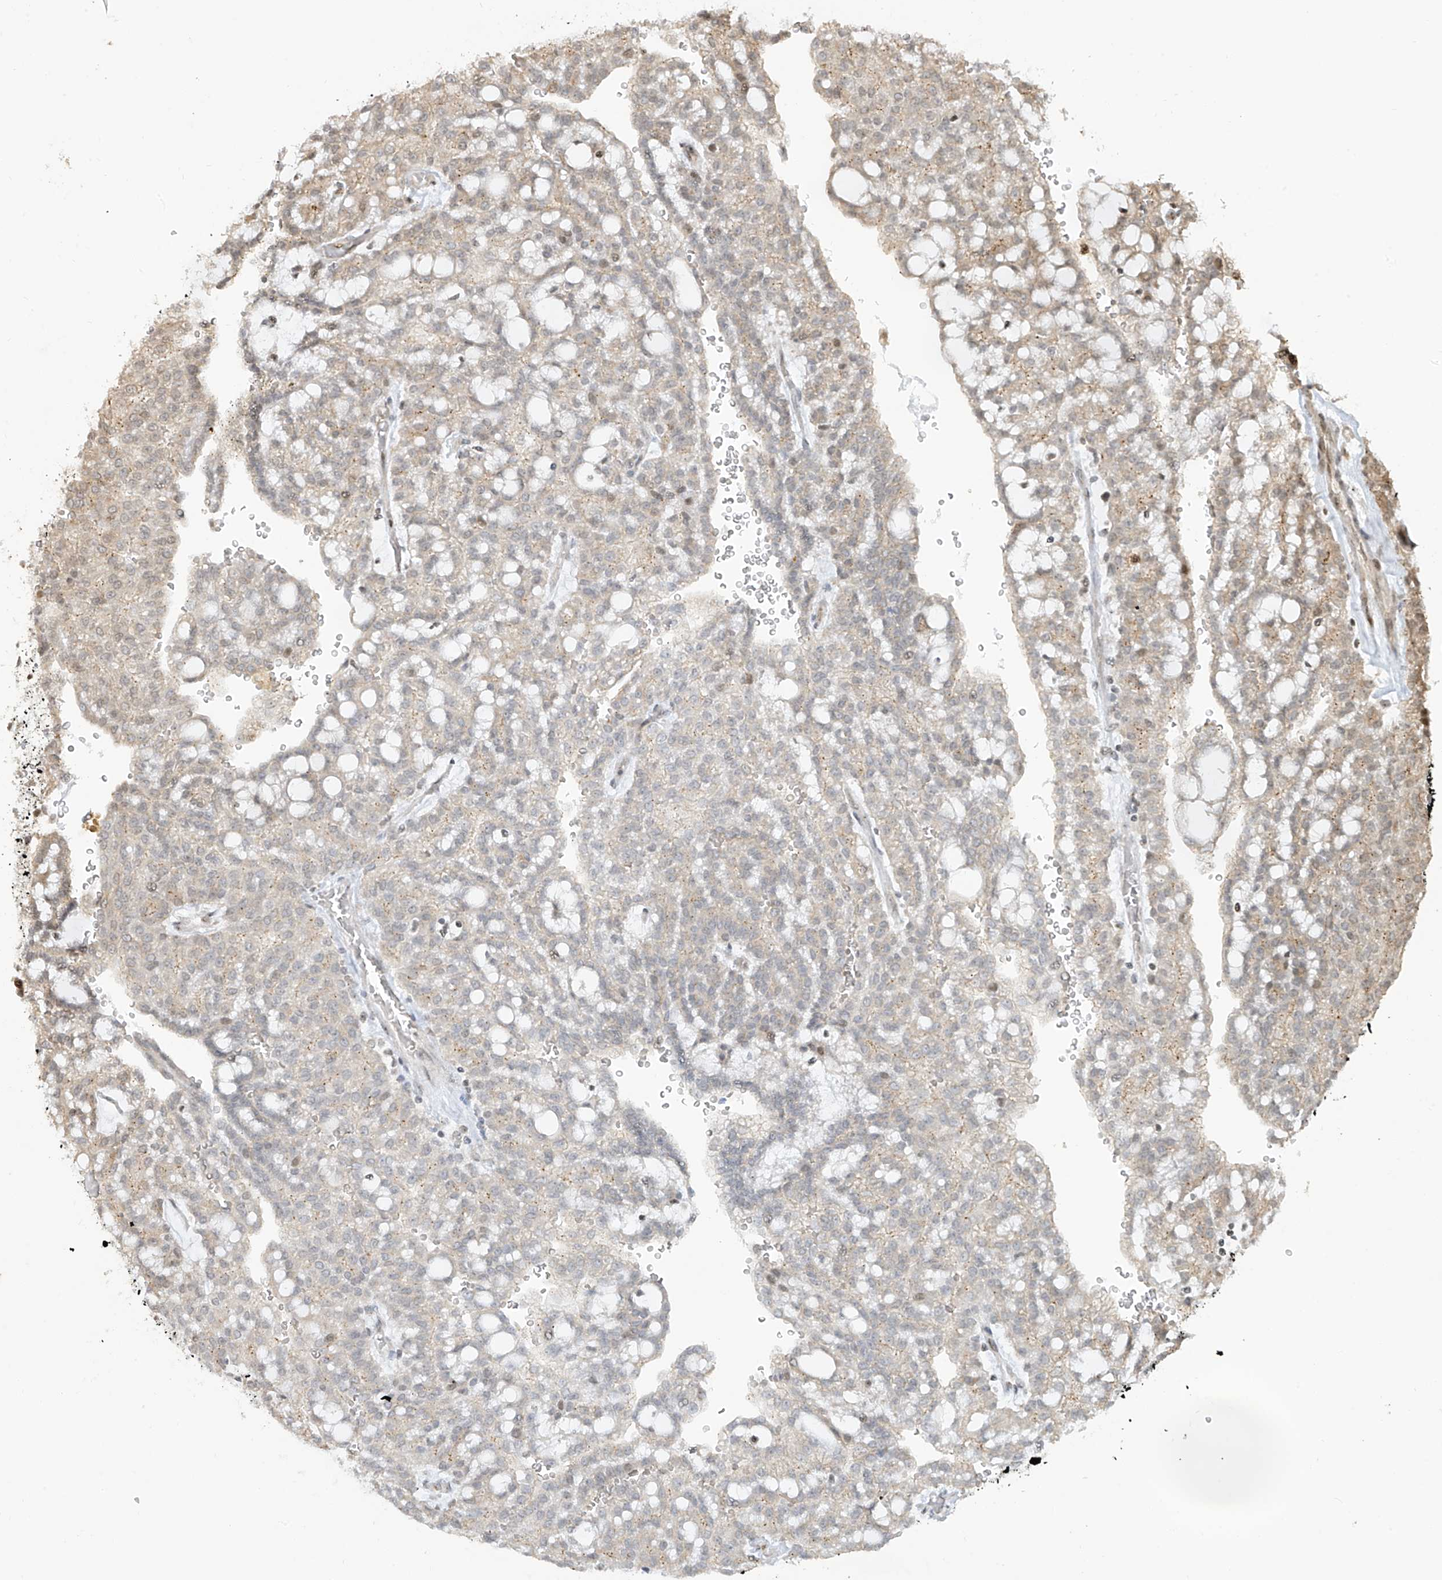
{"staining": {"intensity": "moderate", "quantity": "<25%", "location": "cytoplasmic/membranous"}, "tissue": "renal cancer", "cell_type": "Tumor cells", "image_type": "cancer", "snomed": [{"axis": "morphology", "description": "Adenocarcinoma, NOS"}, {"axis": "topography", "description": "Kidney"}], "caption": "Renal cancer (adenocarcinoma) stained with a brown dye reveals moderate cytoplasmic/membranous positive positivity in approximately <25% of tumor cells.", "gene": "VMP1", "patient": {"sex": "male", "age": 63}}